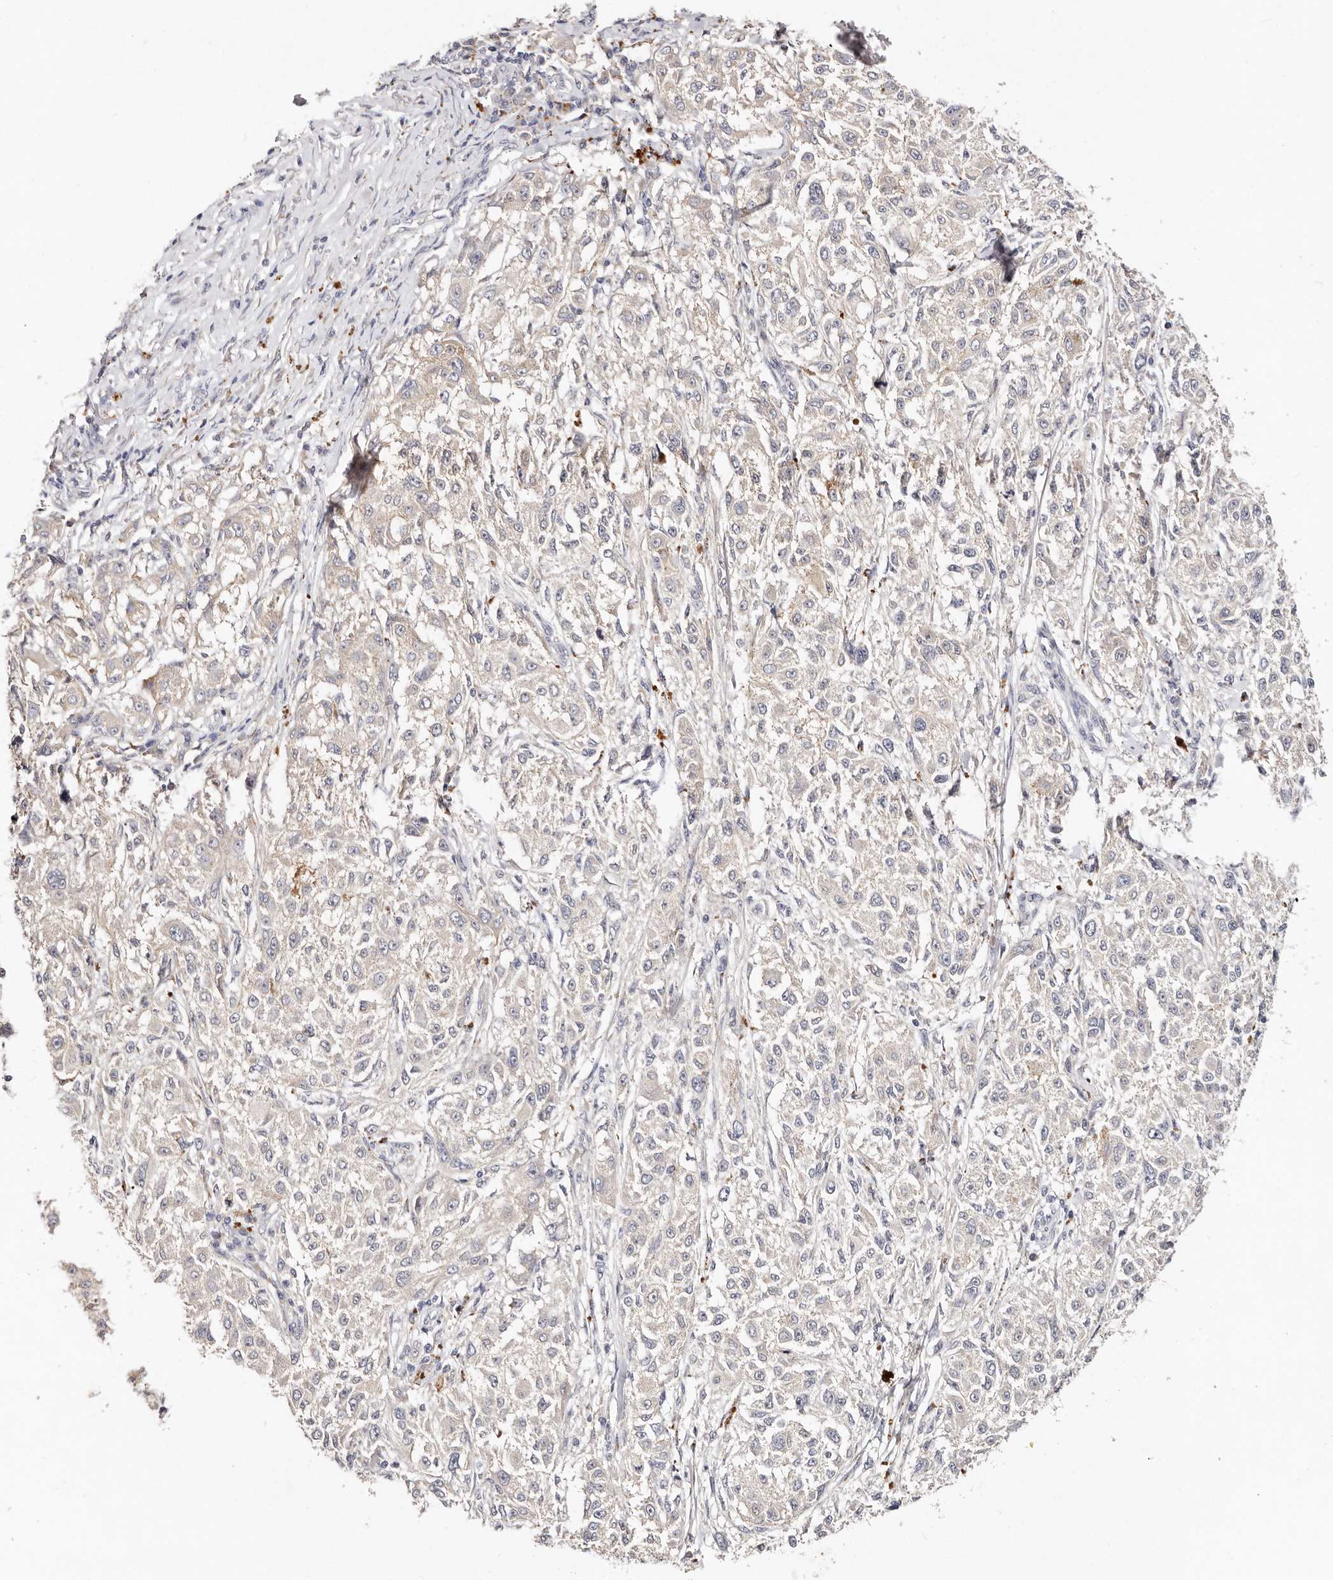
{"staining": {"intensity": "negative", "quantity": "none", "location": "none"}, "tissue": "melanoma", "cell_type": "Tumor cells", "image_type": "cancer", "snomed": [{"axis": "morphology", "description": "Necrosis, NOS"}, {"axis": "morphology", "description": "Malignant melanoma, NOS"}, {"axis": "topography", "description": "Skin"}], "caption": "This is an IHC image of human melanoma. There is no staining in tumor cells.", "gene": "VIPAS39", "patient": {"sex": "female", "age": 87}}